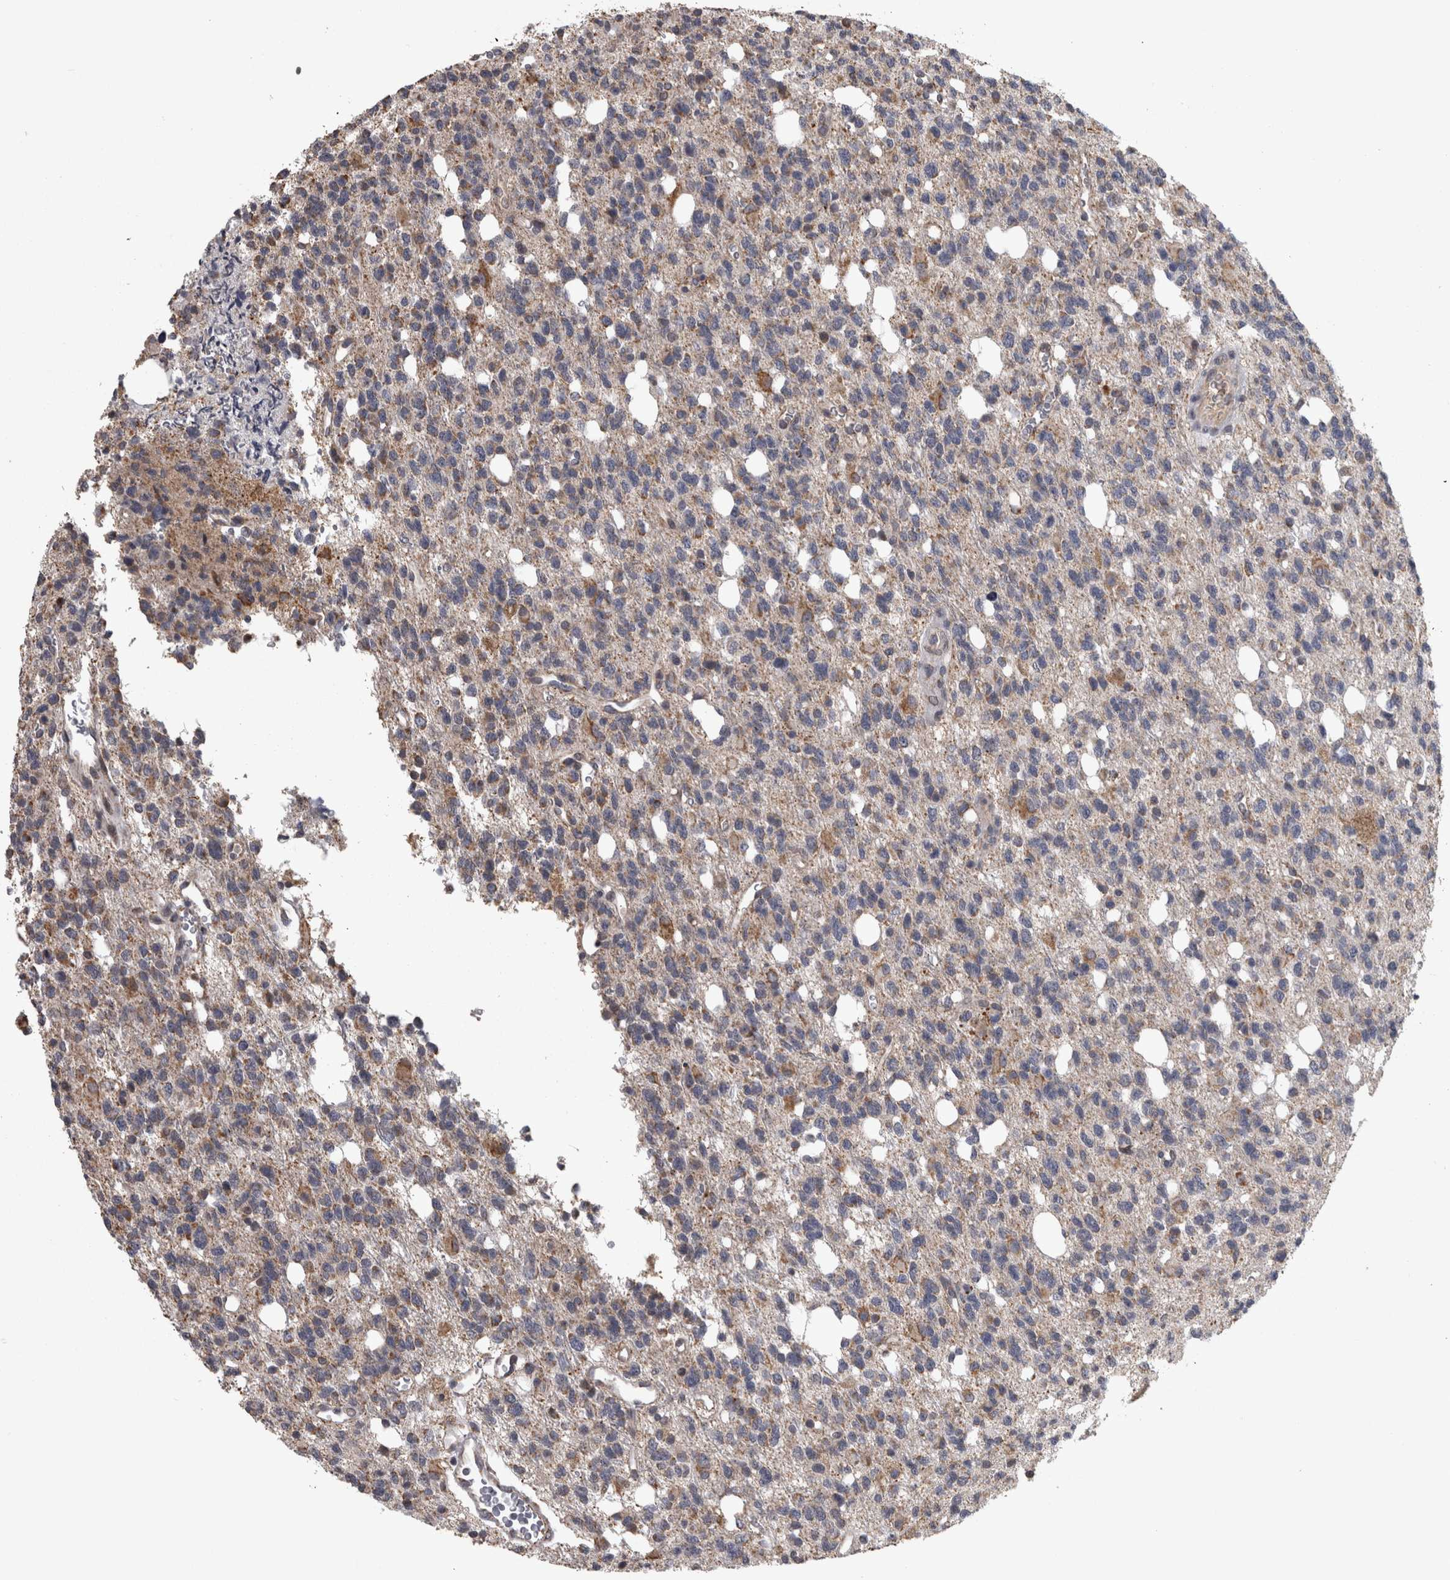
{"staining": {"intensity": "moderate", "quantity": "<25%", "location": "cytoplasmic/membranous"}, "tissue": "glioma", "cell_type": "Tumor cells", "image_type": "cancer", "snomed": [{"axis": "morphology", "description": "Glioma, malignant, High grade"}, {"axis": "topography", "description": "Brain"}], "caption": "Malignant glioma (high-grade) tissue displays moderate cytoplasmic/membranous positivity in about <25% of tumor cells (IHC, brightfield microscopy, high magnification).", "gene": "DBT", "patient": {"sex": "female", "age": 62}}